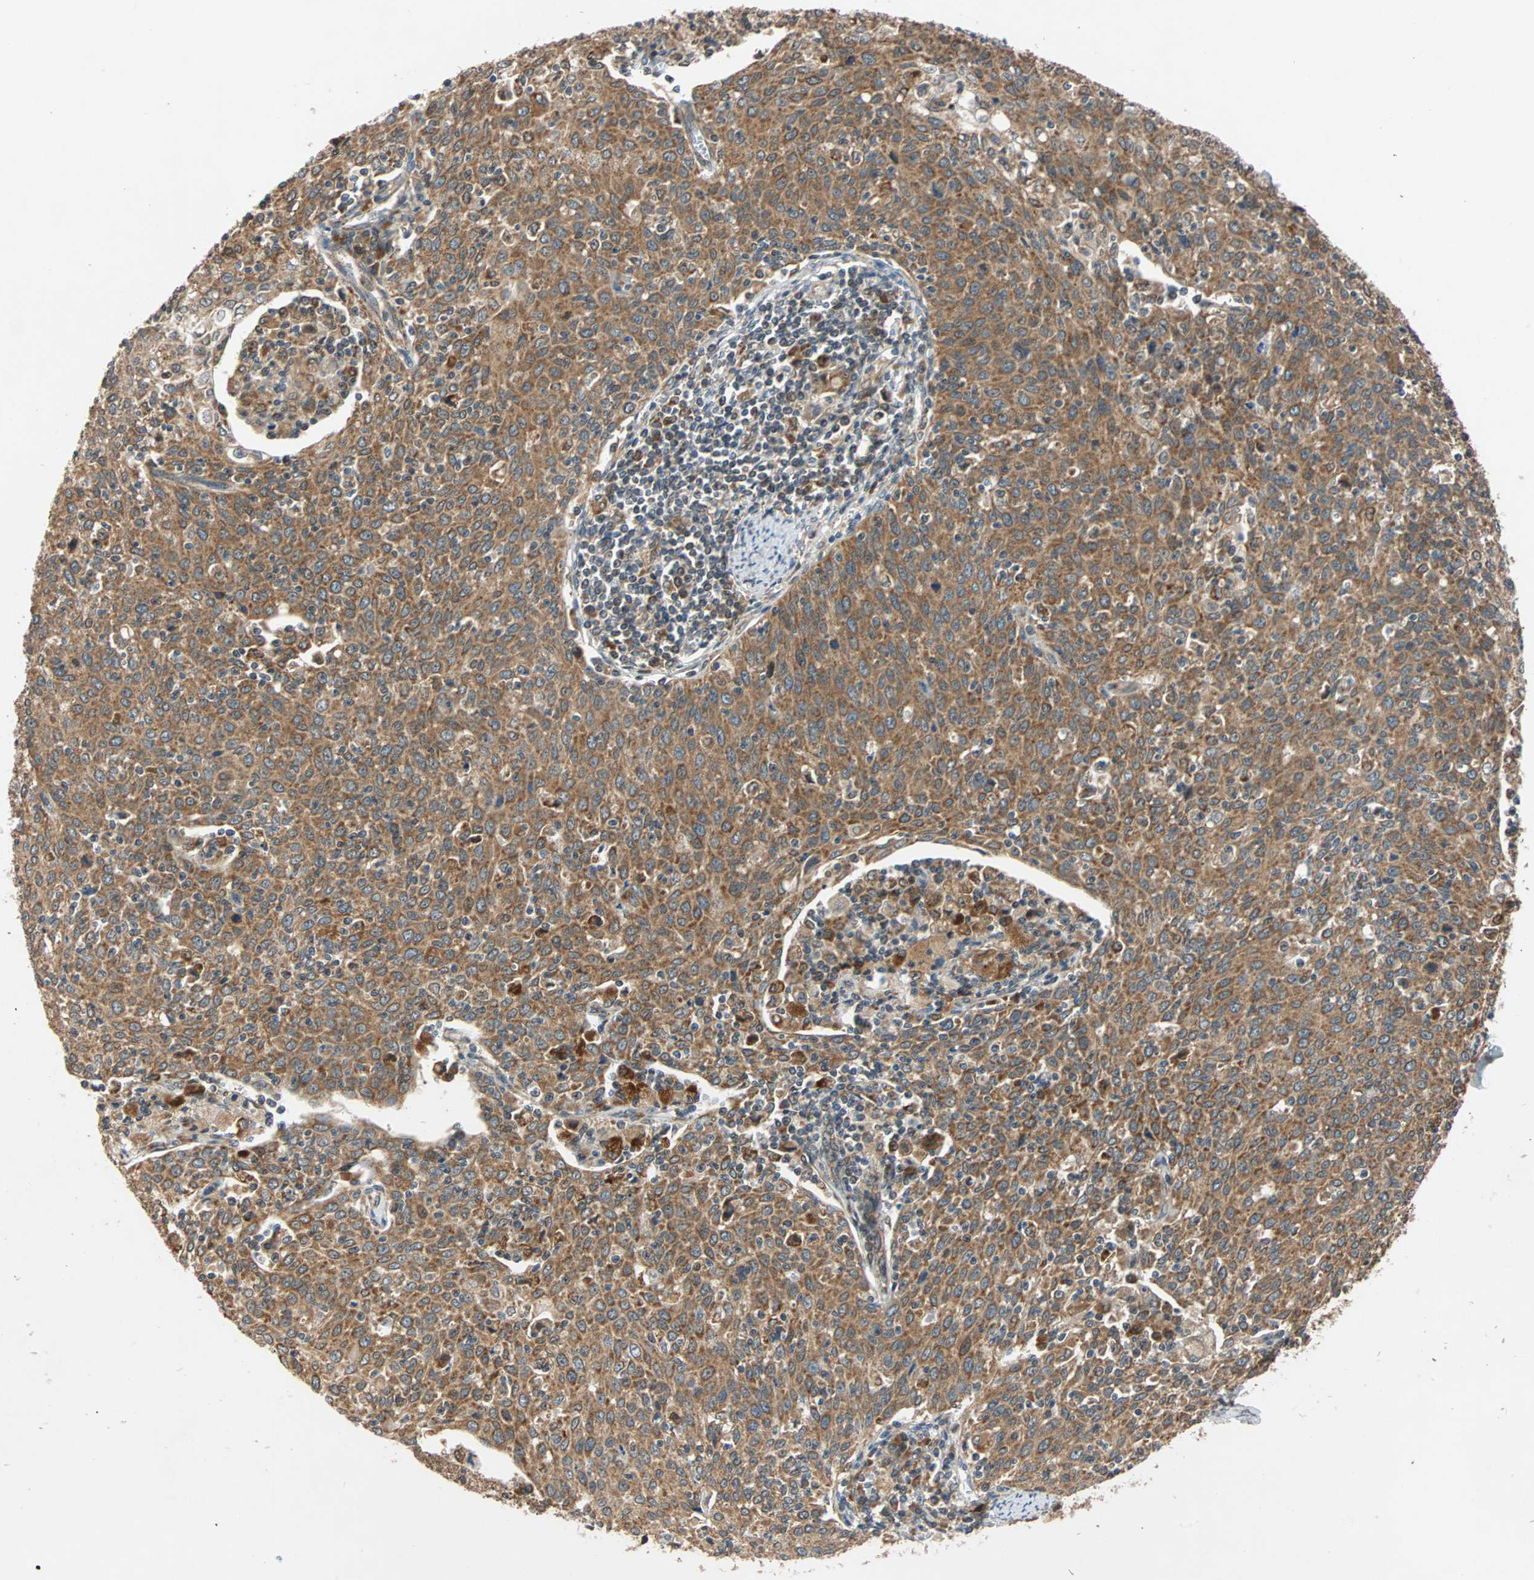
{"staining": {"intensity": "moderate", "quantity": ">75%", "location": "cytoplasmic/membranous"}, "tissue": "cervical cancer", "cell_type": "Tumor cells", "image_type": "cancer", "snomed": [{"axis": "morphology", "description": "Squamous cell carcinoma, NOS"}, {"axis": "topography", "description": "Cervix"}], "caption": "Human cervical cancer stained with a brown dye demonstrates moderate cytoplasmic/membranous positive staining in approximately >75% of tumor cells.", "gene": "AUP1", "patient": {"sex": "female", "age": 38}}